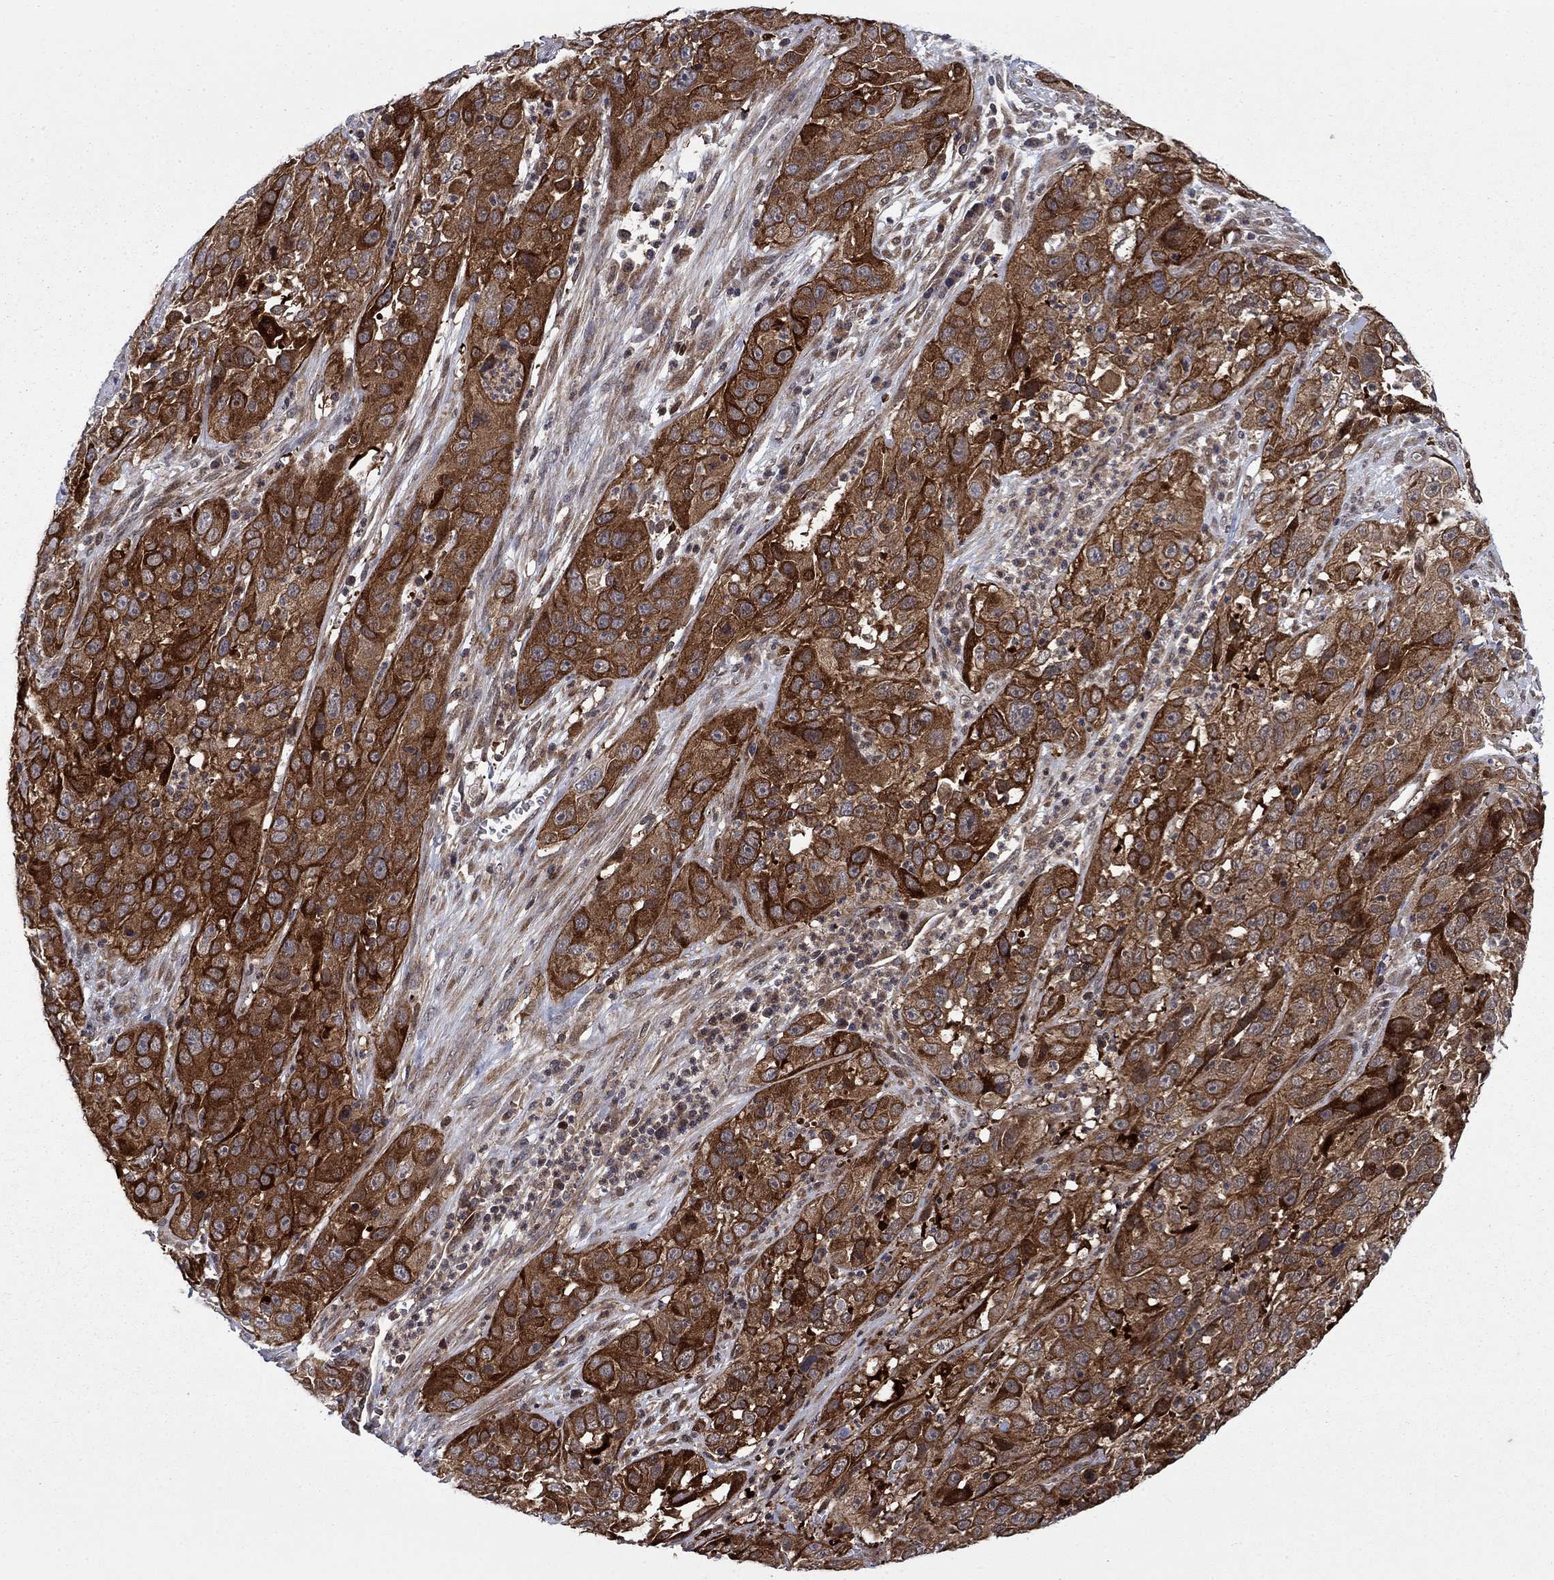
{"staining": {"intensity": "strong", "quantity": ">75%", "location": "cytoplasmic/membranous"}, "tissue": "cervical cancer", "cell_type": "Tumor cells", "image_type": "cancer", "snomed": [{"axis": "morphology", "description": "Squamous cell carcinoma, NOS"}, {"axis": "topography", "description": "Cervix"}], "caption": "Approximately >75% of tumor cells in human cervical squamous cell carcinoma demonstrate strong cytoplasmic/membranous protein staining as visualized by brown immunohistochemical staining.", "gene": "HDAC4", "patient": {"sex": "female", "age": 32}}